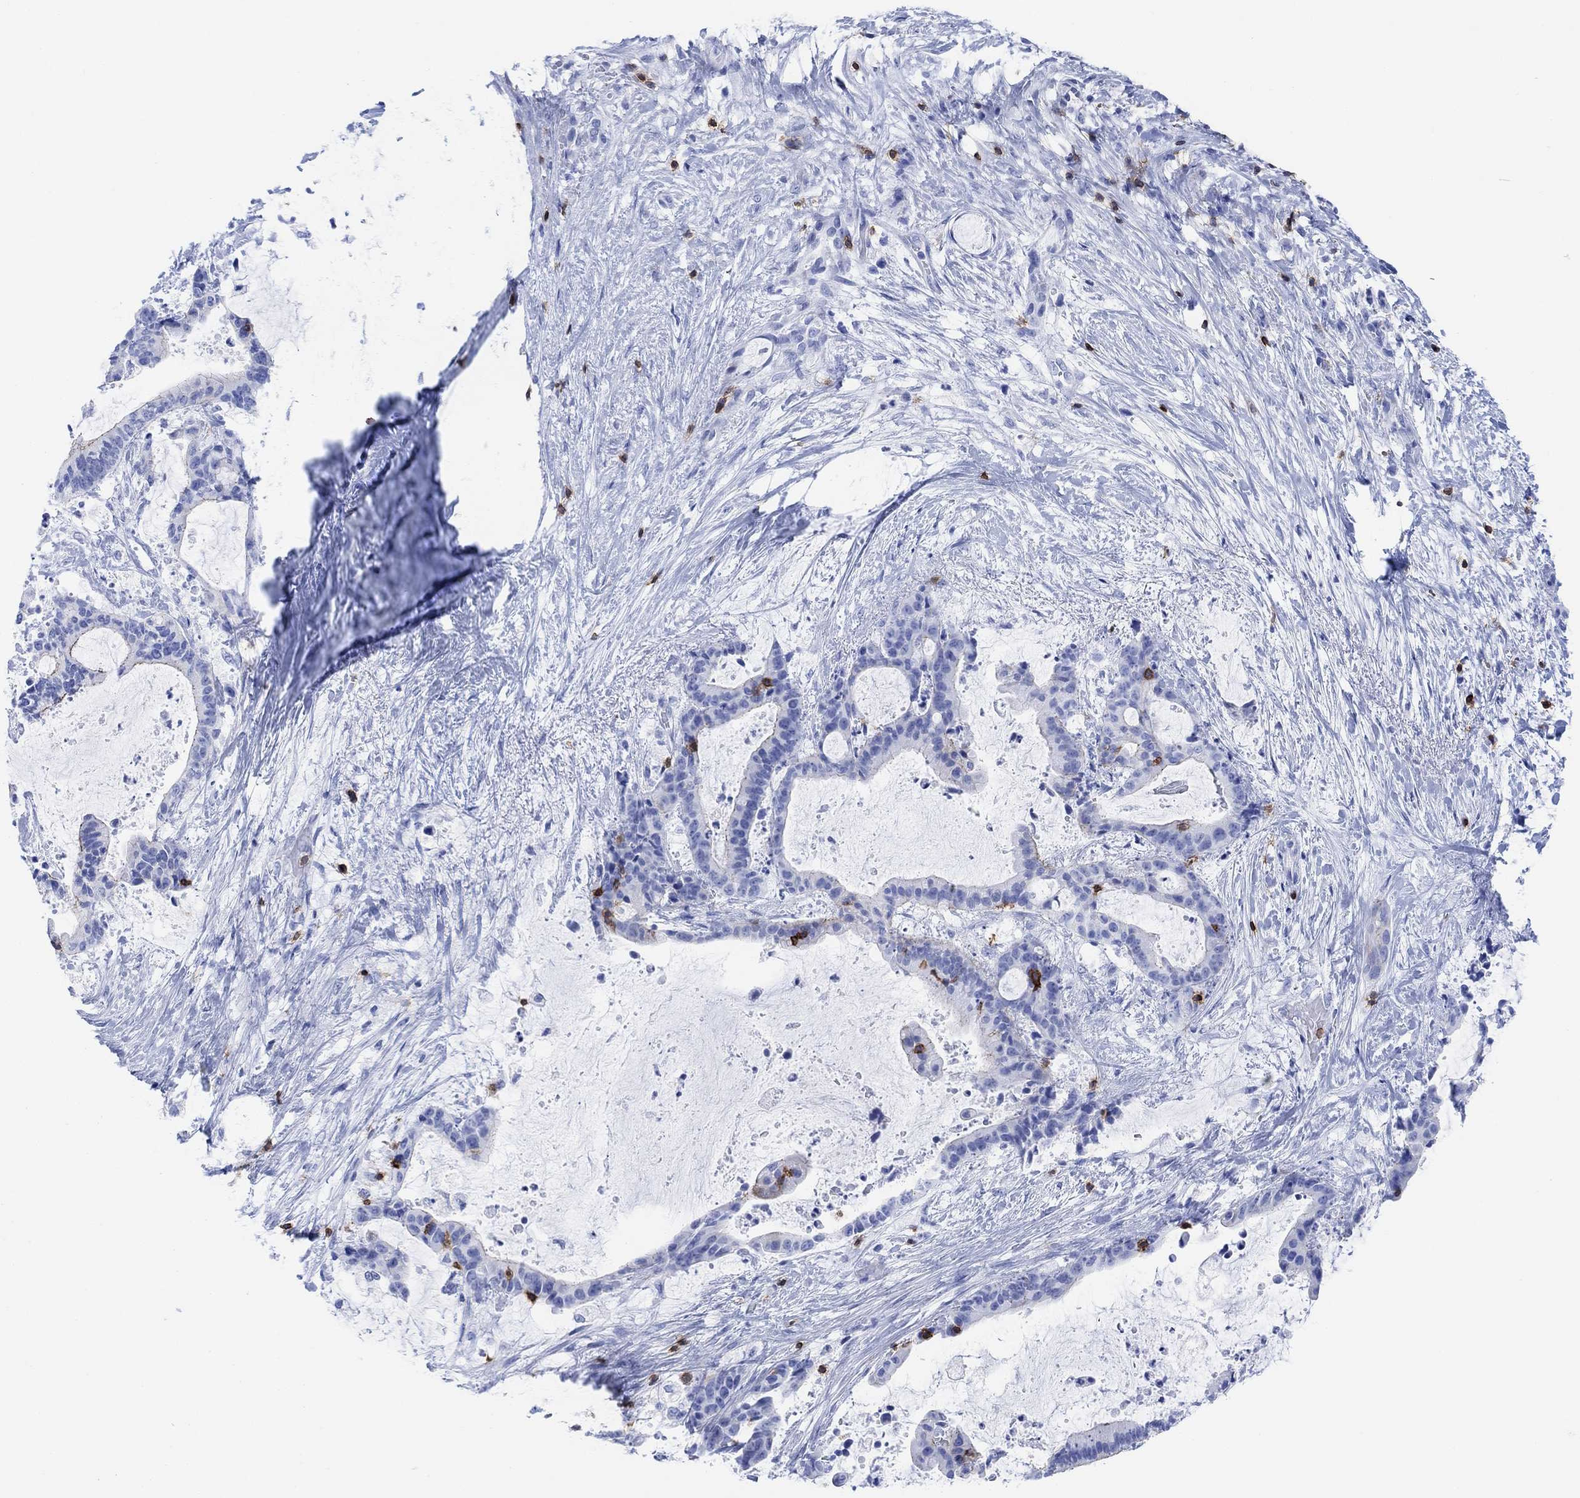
{"staining": {"intensity": "weak", "quantity": "<25%", "location": "cytoplasmic/membranous"}, "tissue": "liver cancer", "cell_type": "Tumor cells", "image_type": "cancer", "snomed": [{"axis": "morphology", "description": "Cholangiocarcinoma"}, {"axis": "topography", "description": "Liver"}], "caption": "Immunohistochemistry histopathology image of neoplastic tissue: liver cancer stained with DAB (3,3'-diaminobenzidine) reveals no significant protein expression in tumor cells. (Brightfield microscopy of DAB immunohistochemistry at high magnification).", "gene": "GPR65", "patient": {"sex": "female", "age": 73}}